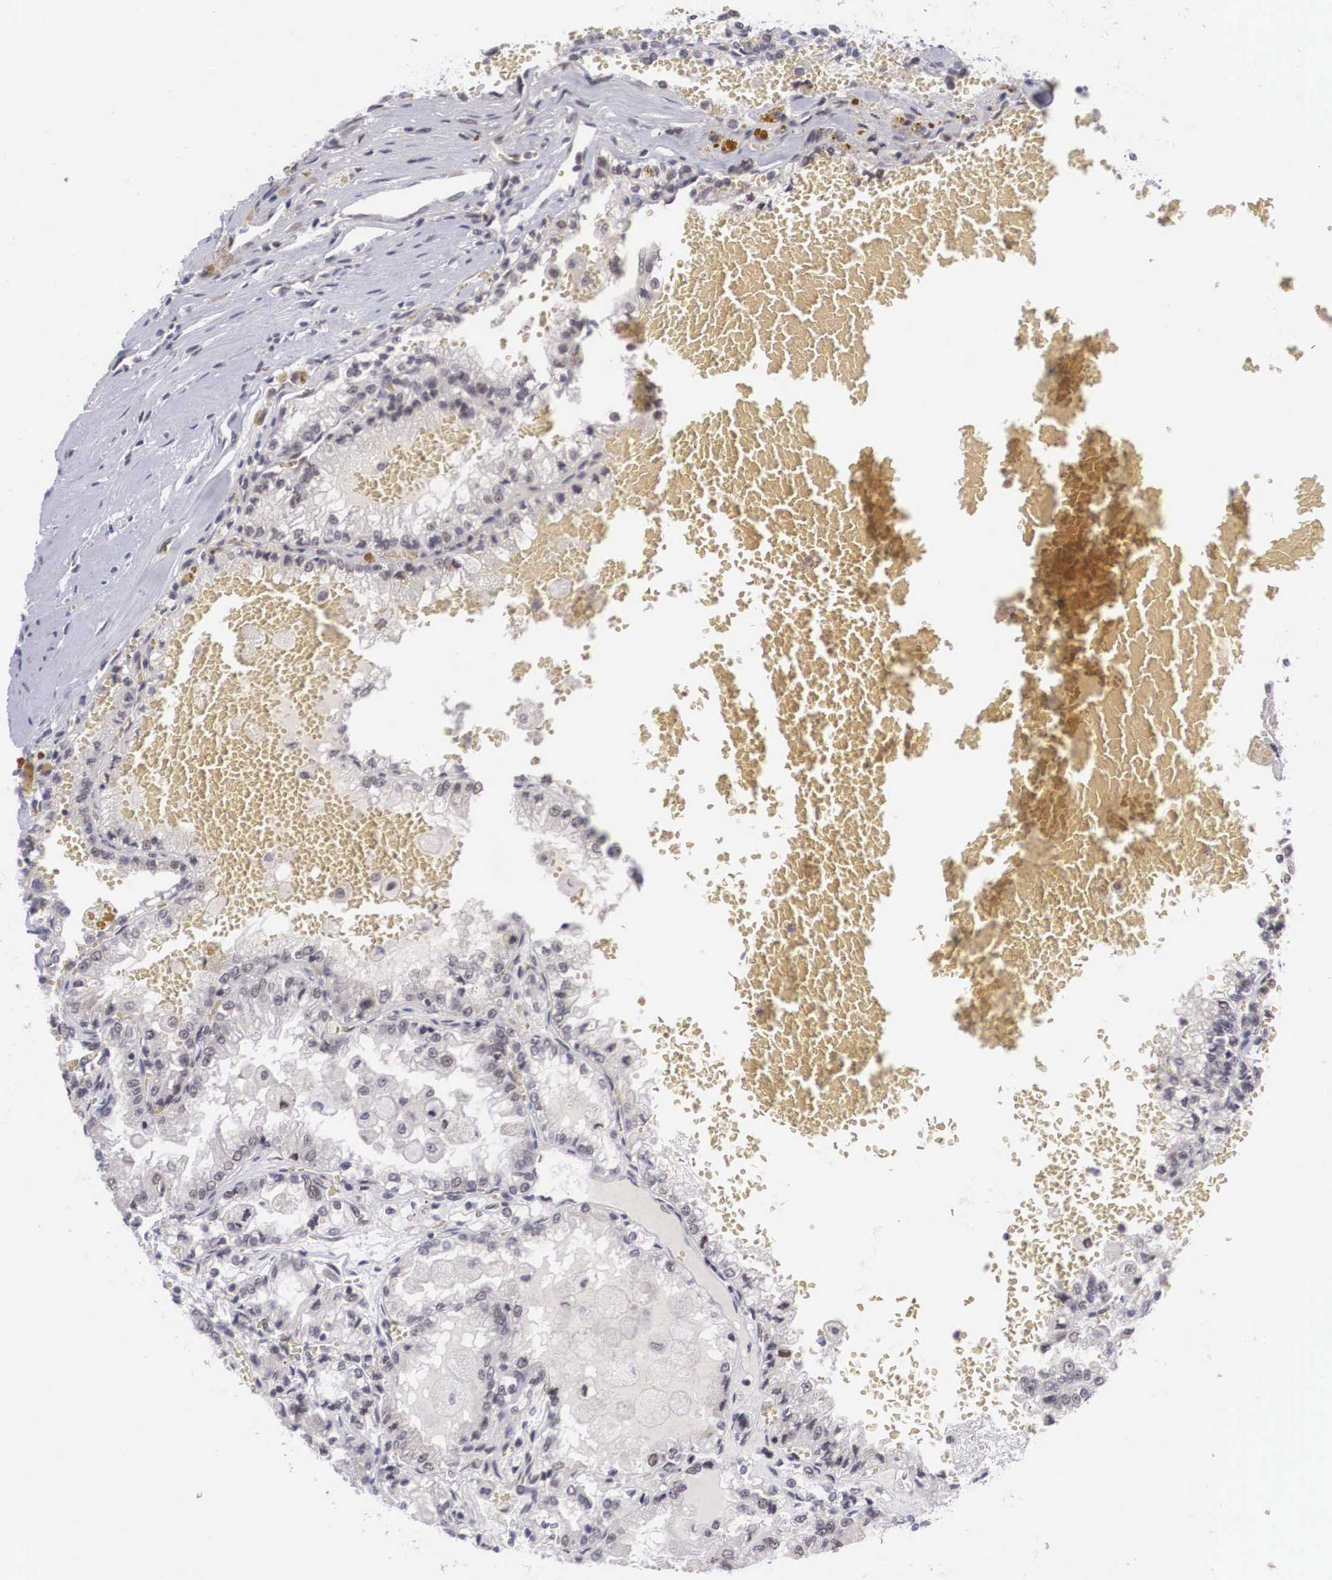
{"staining": {"intensity": "negative", "quantity": "none", "location": "none"}, "tissue": "renal cancer", "cell_type": "Tumor cells", "image_type": "cancer", "snomed": [{"axis": "morphology", "description": "Adenocarcinoma, NOS"}, {"axis": "topography", "description": "Kidney"}], "caption": "High magnification brightfield microscopy of renal cancer (adenocarcinoma) stained with DAB (brown) and counterstained with hematoxylin (blue): tumor cells show no significant expression.", "gene": "MORC2", "patient": {"sex": "female", "age": 56}}